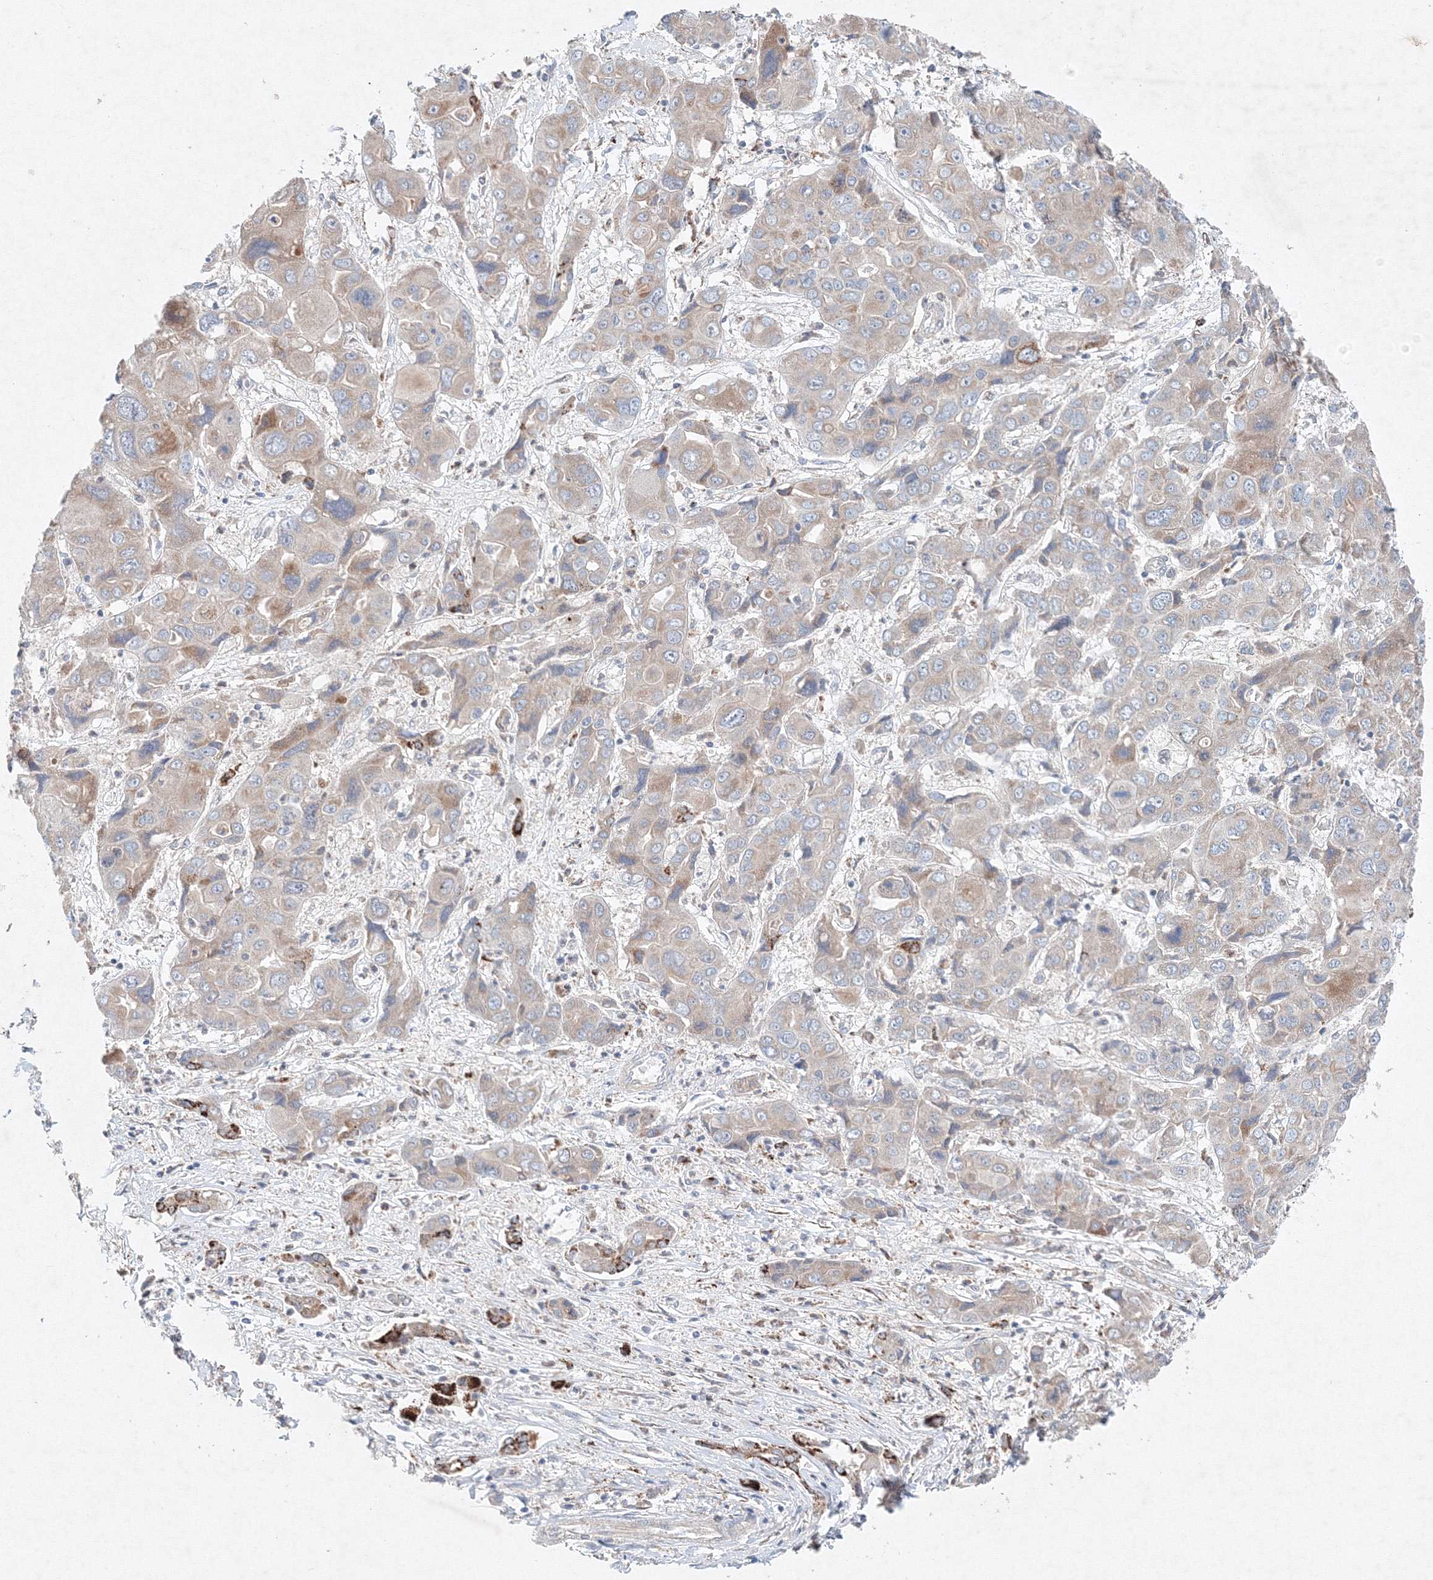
{"staining": {"intensity": "moderate", "quantity": "<25%", "location": "cytoplasmic/membranous"}, "tissue": "liver cancer", "cell_type": "Tumor cells", "image_type": "cancer", "snomed": [{"axis": "morphology", "description": "Cholangiocarcinoma"}, {"axis": "topography", "description": "Liver"}], "caption": "DAB (3,3'-diaminobenzidine) immunohistochemical staining of human cholangiocarcinoma (liver) exhibits moderate cytoplasmic/membranous protein expression in approximately <25% of tumor cells. (Stains: DAB (3,3'-diaminobenzidine) in brown, nuclei in blue, Microscopy: brightfield microscopy at high magnification).", "gene": "WDR49", "patient": {"sex": "male", "age": 67}}